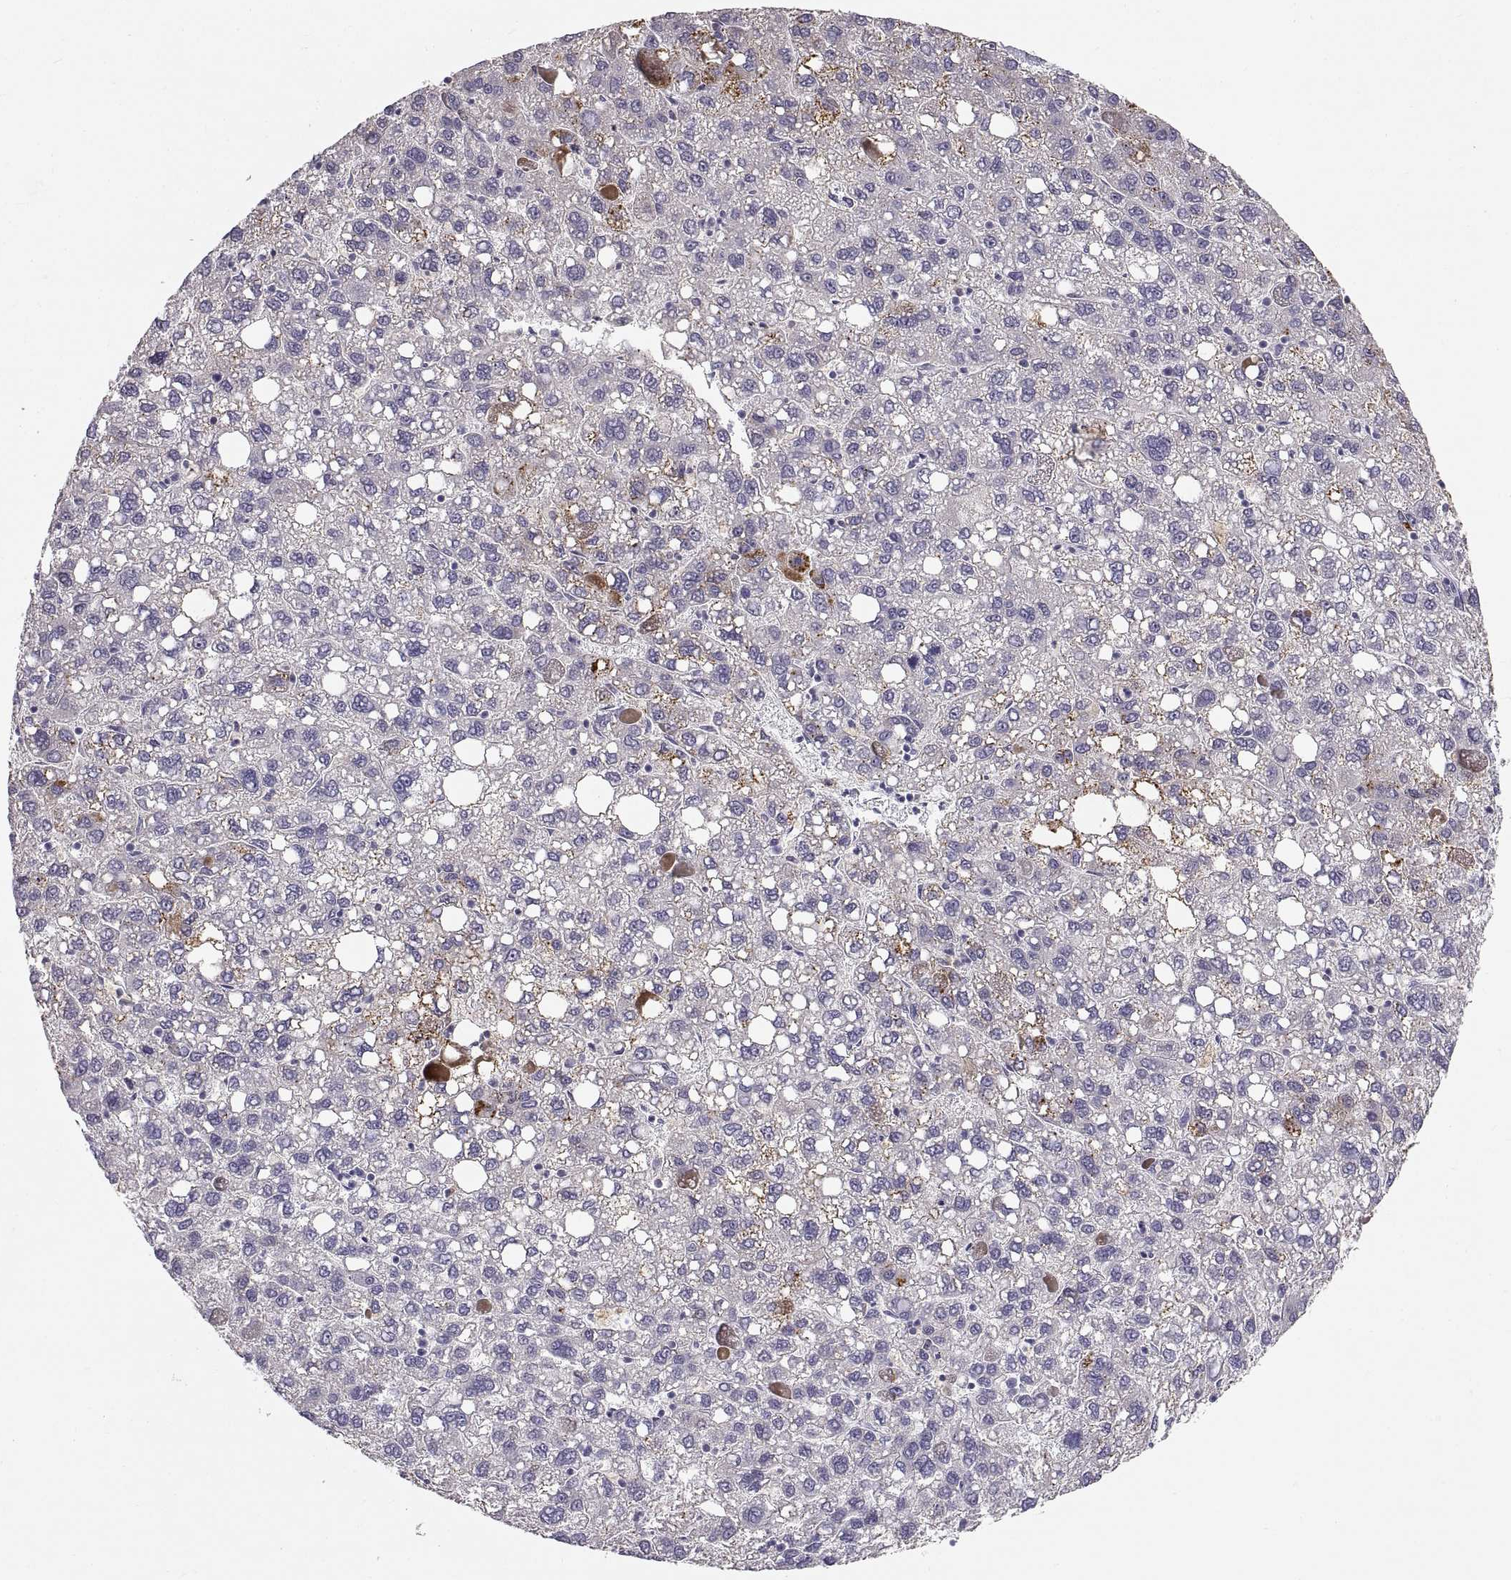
{"staining": {"intensity": "negative", "quantity": "none", "location": "none"}, "tissue": "liver cancer", "cell_type": "Tumor cells", "image_type": "cancer", "snomed": [{"axis": "morphology", "description": "Carcinoma, Hepatocellular, NOS"}, {"axis": "topography", "description": "Liver"}], "caption": "The photomicrograph reveals no staining of tumor cells in hepatocellular carcinoma (liver).", "gene": "ADAM32", "patient": {"sex": "female", "age": 82}}